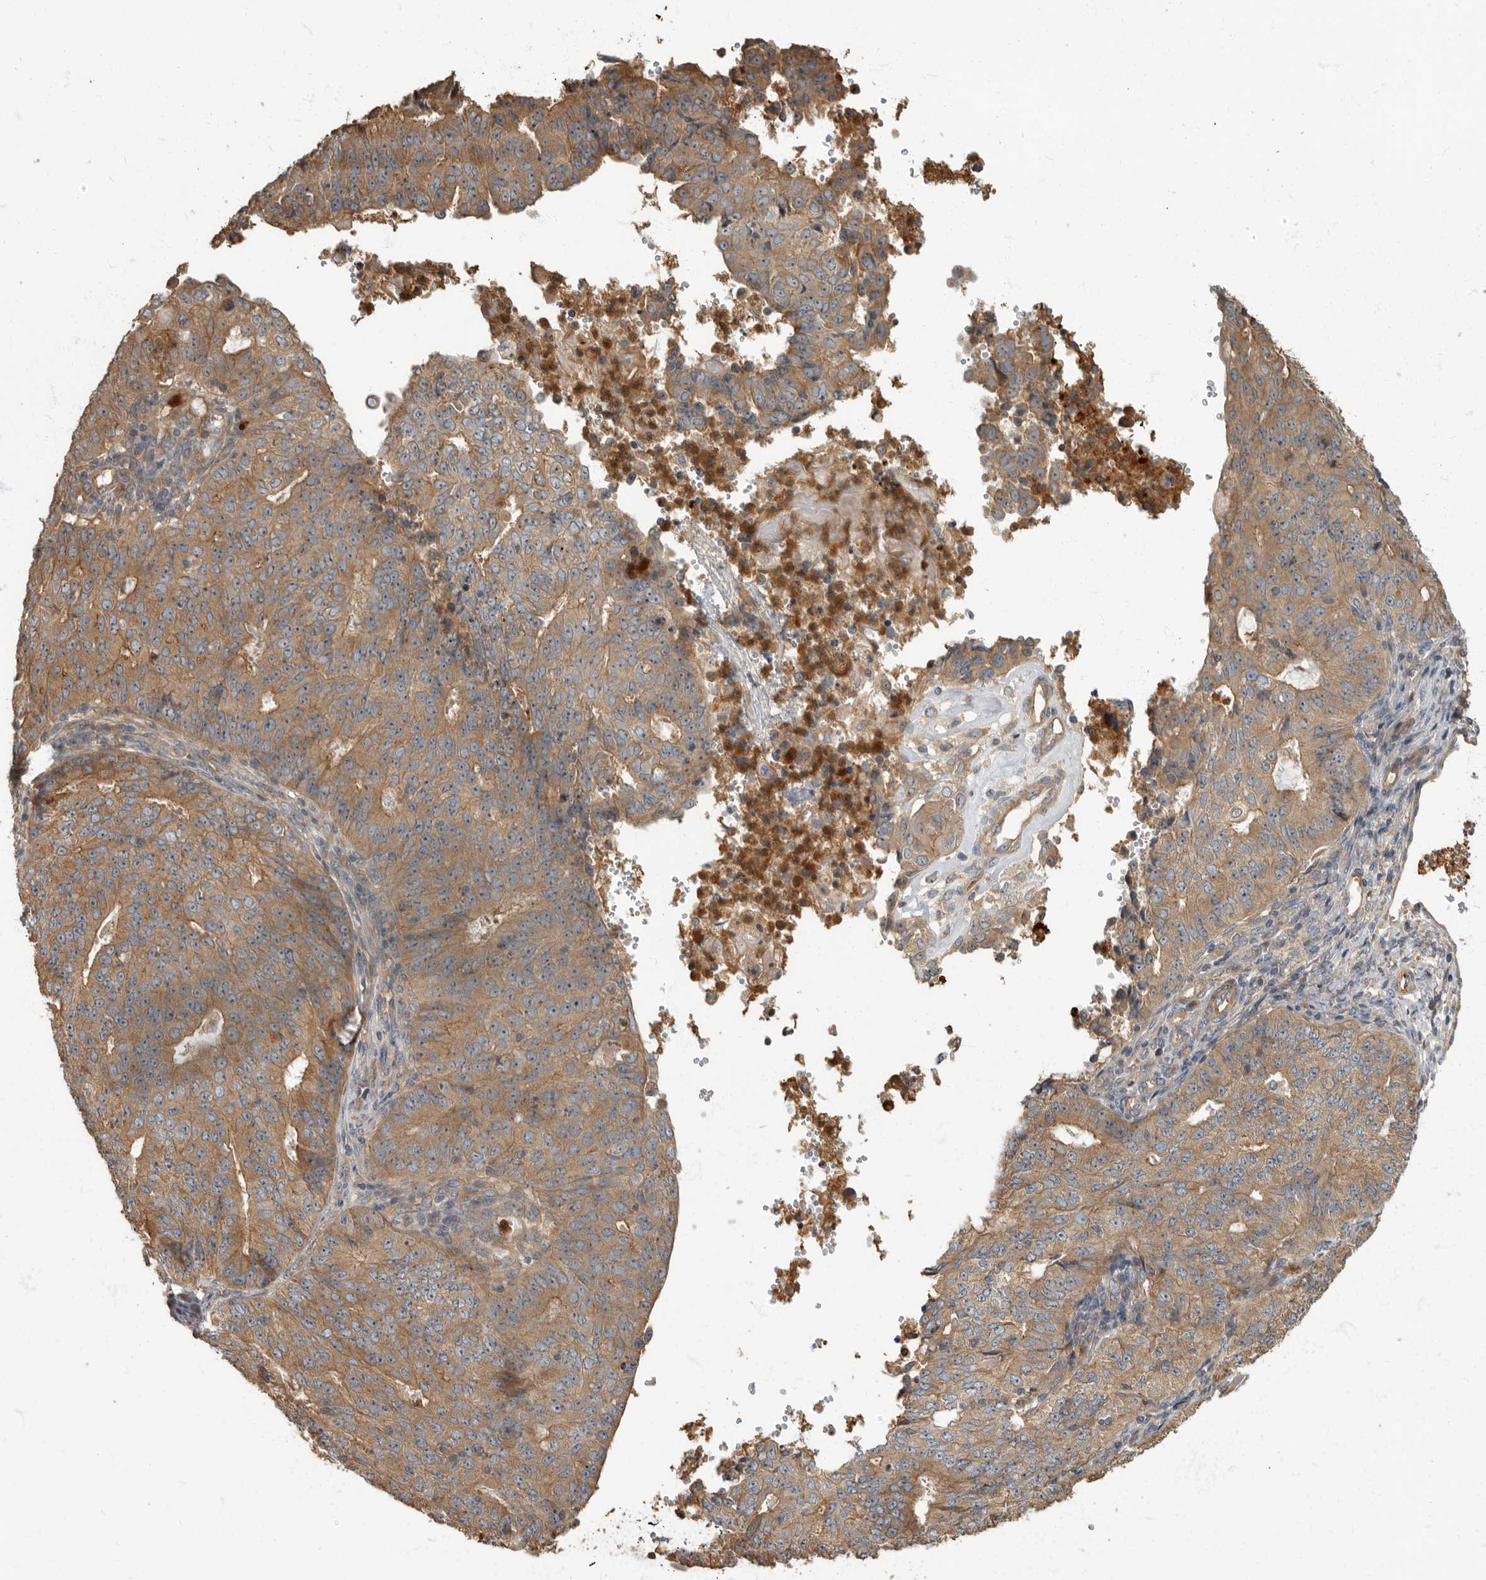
{"staining": {"intensity": "moderate", "quantity": ">75%", "location": "cytoplasmic/membranous"}, "tissue": "endometrial cancer", "cell_type": "Tumor cells", "image_type": "cancer", "snomed": [{"axis": "morphology", "description": "Adenocarcinoma, NOS"}, {"axis": "topography", "description": "Endometrium"}], "caption": "Tumor cells exhibit medium levels of moderate cytoplasmic/membranous staining in about >75% of cells in adenocarcinoma (endometrial). (Brightfield microscopy of DAB IHC at high magnification).", "gene": "DAAM1", "patient": {"sex": "female", "age": 32}}